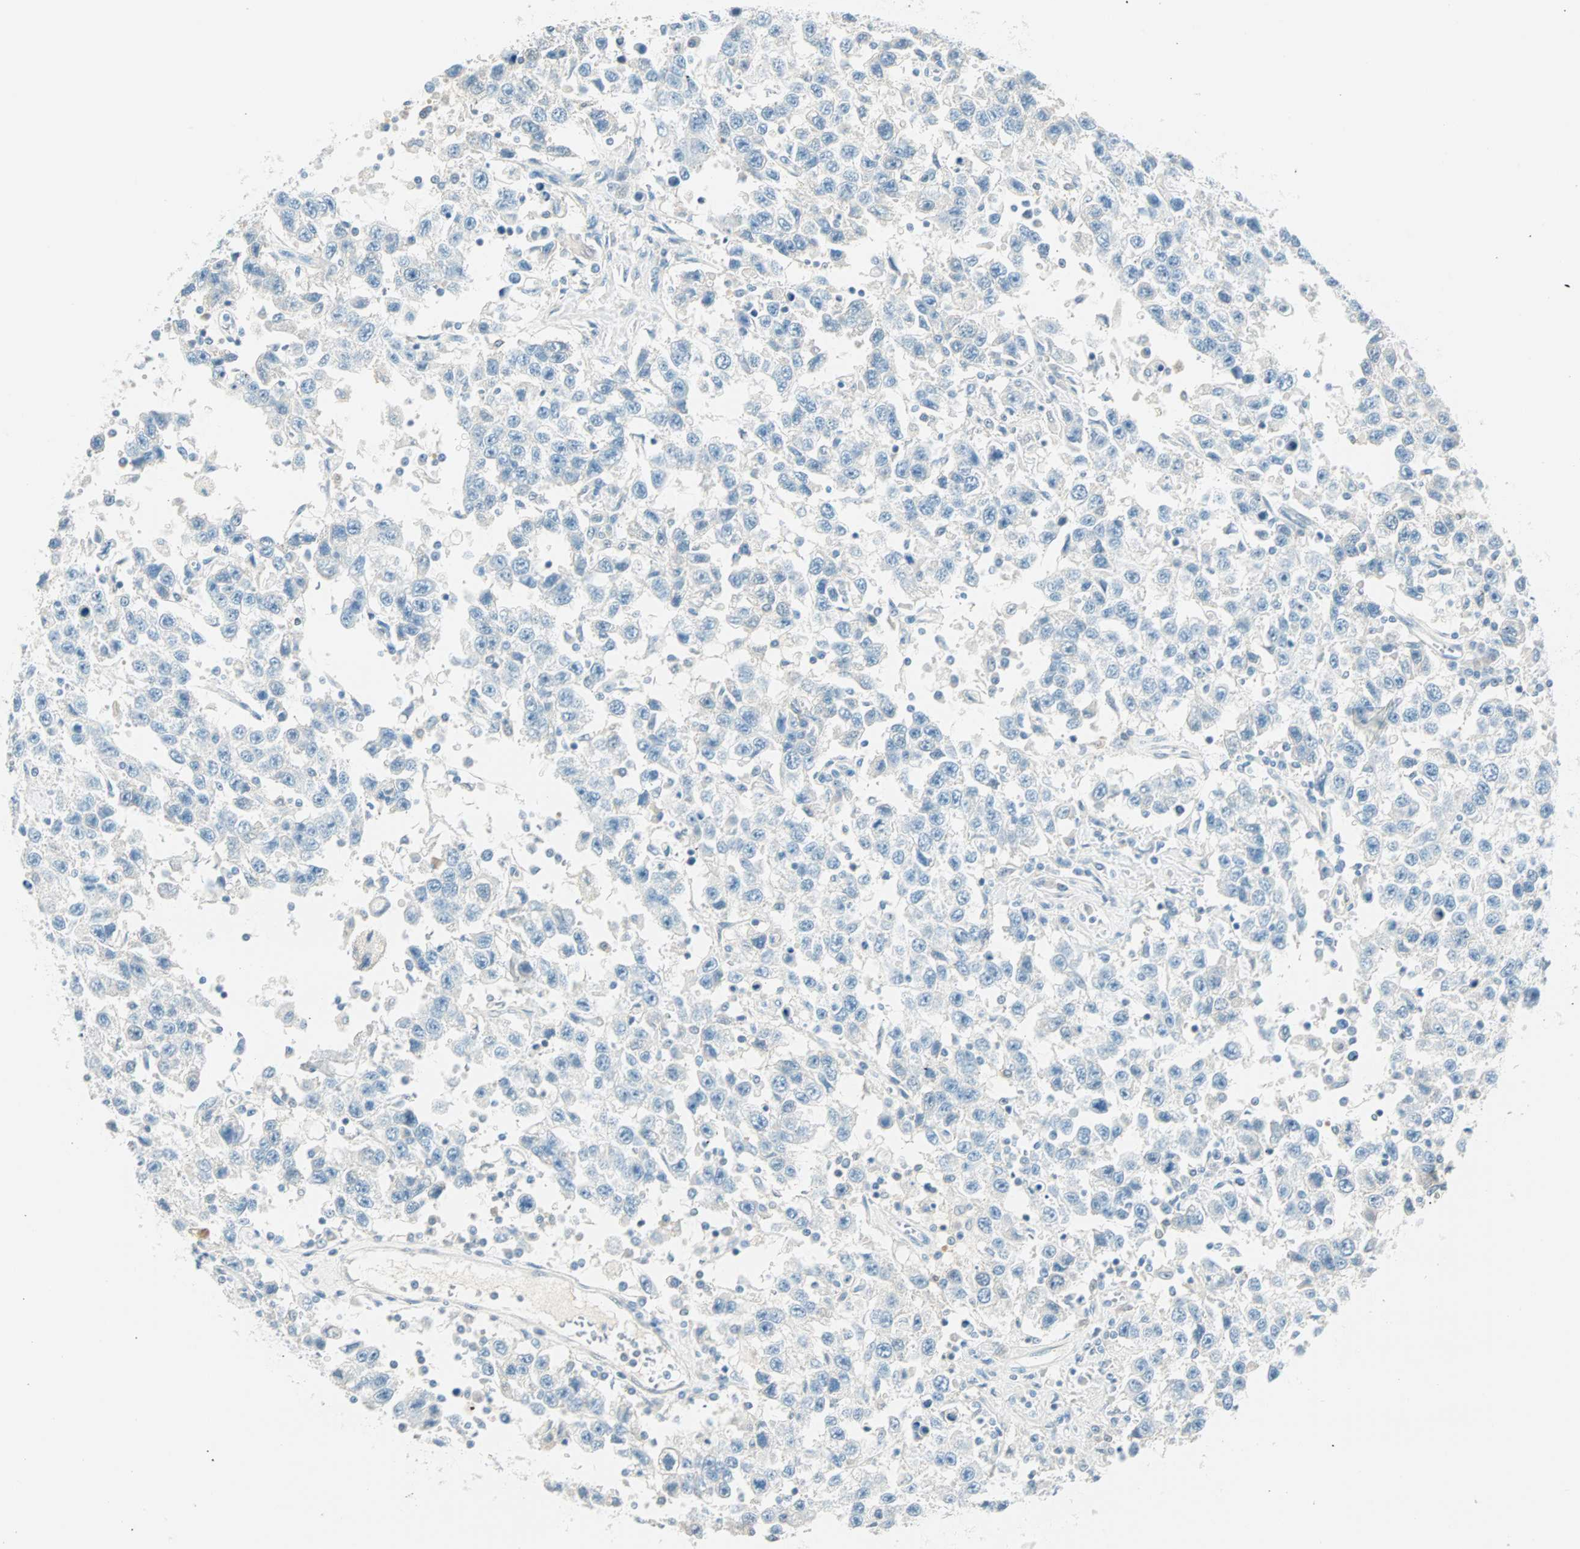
{"staining": {"intensity": "negative", "quantity": "none", "location": "none"}, "tissue": "testis cancer", "cell_type": "Tumor cells", "image_type": "cancer", "snomed": [{"axis": "morphology", "description": "Seminoma, NOS"}, {"axis": "topography", "description": "Testis"}], "caption": "Immunohistochemical staining of testis cancer exhibits no significant staining in tumor cells.", "gene": "S100A1", "patient": {"sex": "male", "age": 41}}